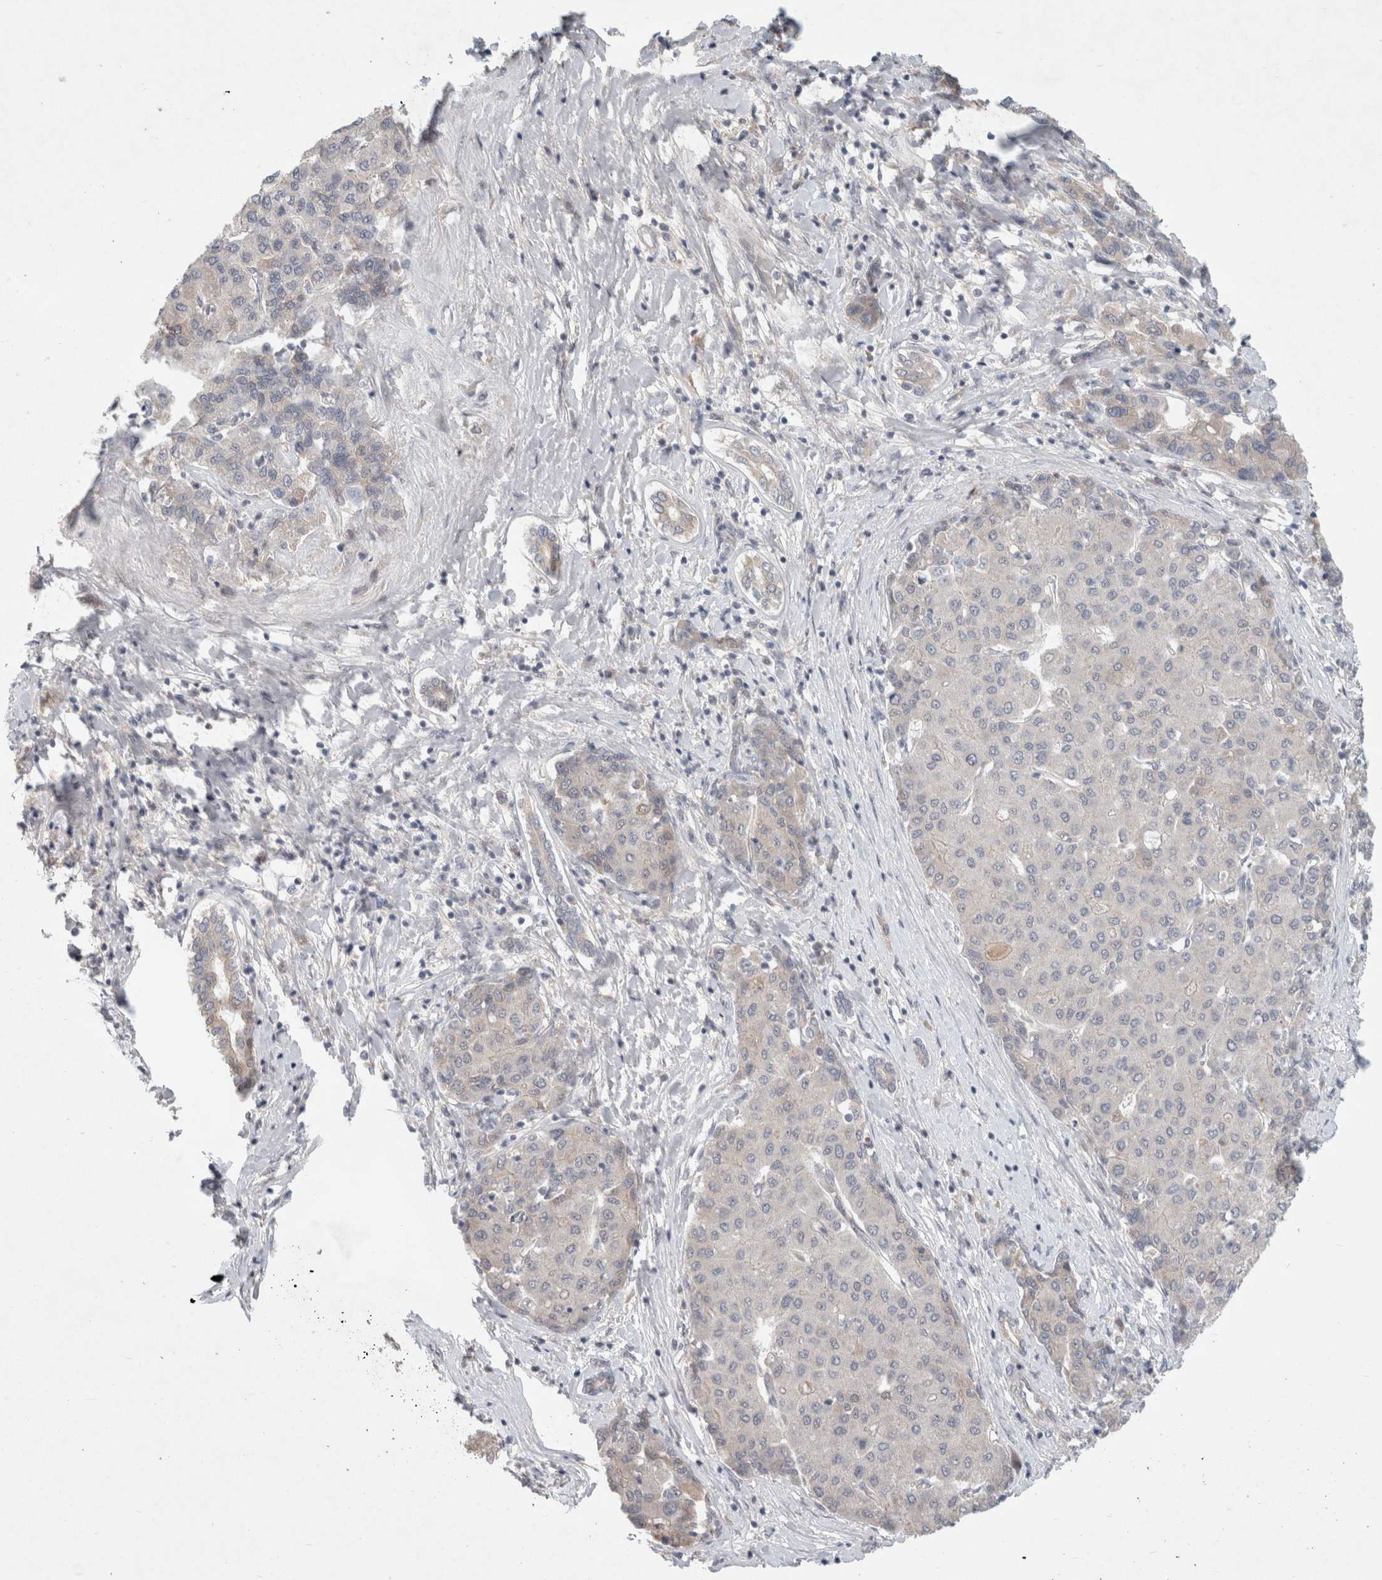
{"staining": {"intensity": "negative", "quantity": "none", "location": "none"}, "tissue": "liver cancer", "cell_type": "Tumor cells", "image_type": "cancer", "snomed": [{"axis": "morphology", "description": "Carcinoma, Hepatocellular, NOS"}, {"axis": "topography", "description": "Liver"}], "caption": "This photomicrograph is of liver cancer stained with IHC to label a protein in brown with the nuclei are counter-stained blue. There is no positivity in tumor cells.", "gene": "RASAL2", "patient": {"sex": "male", "age": 65}}